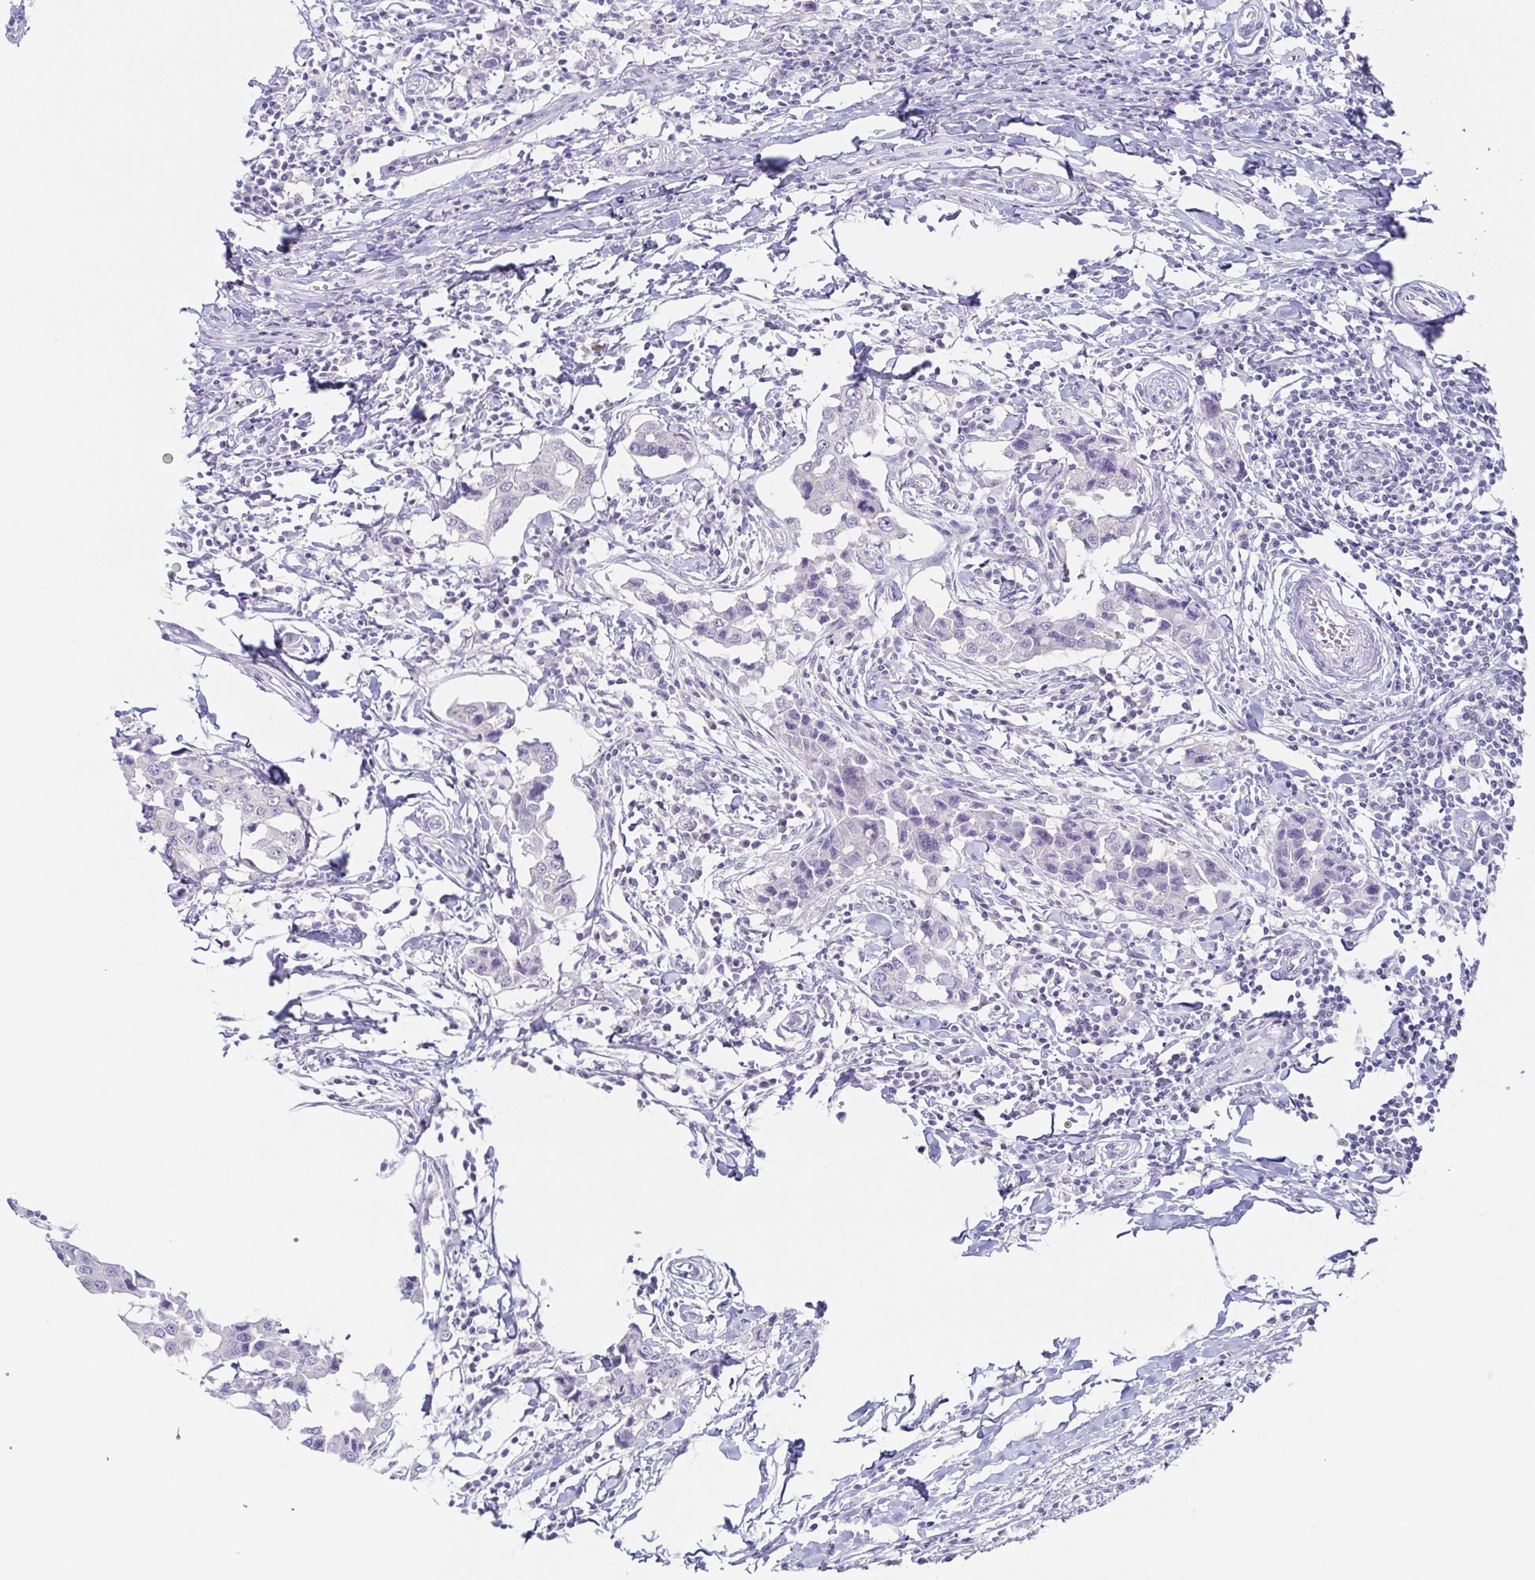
{"staining": {"intensity": "negative", "quantity": "none", "location": "none"}, "tissue": "breast cancer", "cell_type": "Tumor cells", "image_type": "cancer", "snomed": [{"axis": "morphology", "description": "Duct carcinoma"}, {"axis": "topography", "description": "Breast"}], "caption": "Protein analysis of breast cancer (intraductal carcinoma) demonstrates no significant positivity in tumor cells.", "gene": "HTR2A", "patient": {"sex": "female", "age": 27}}